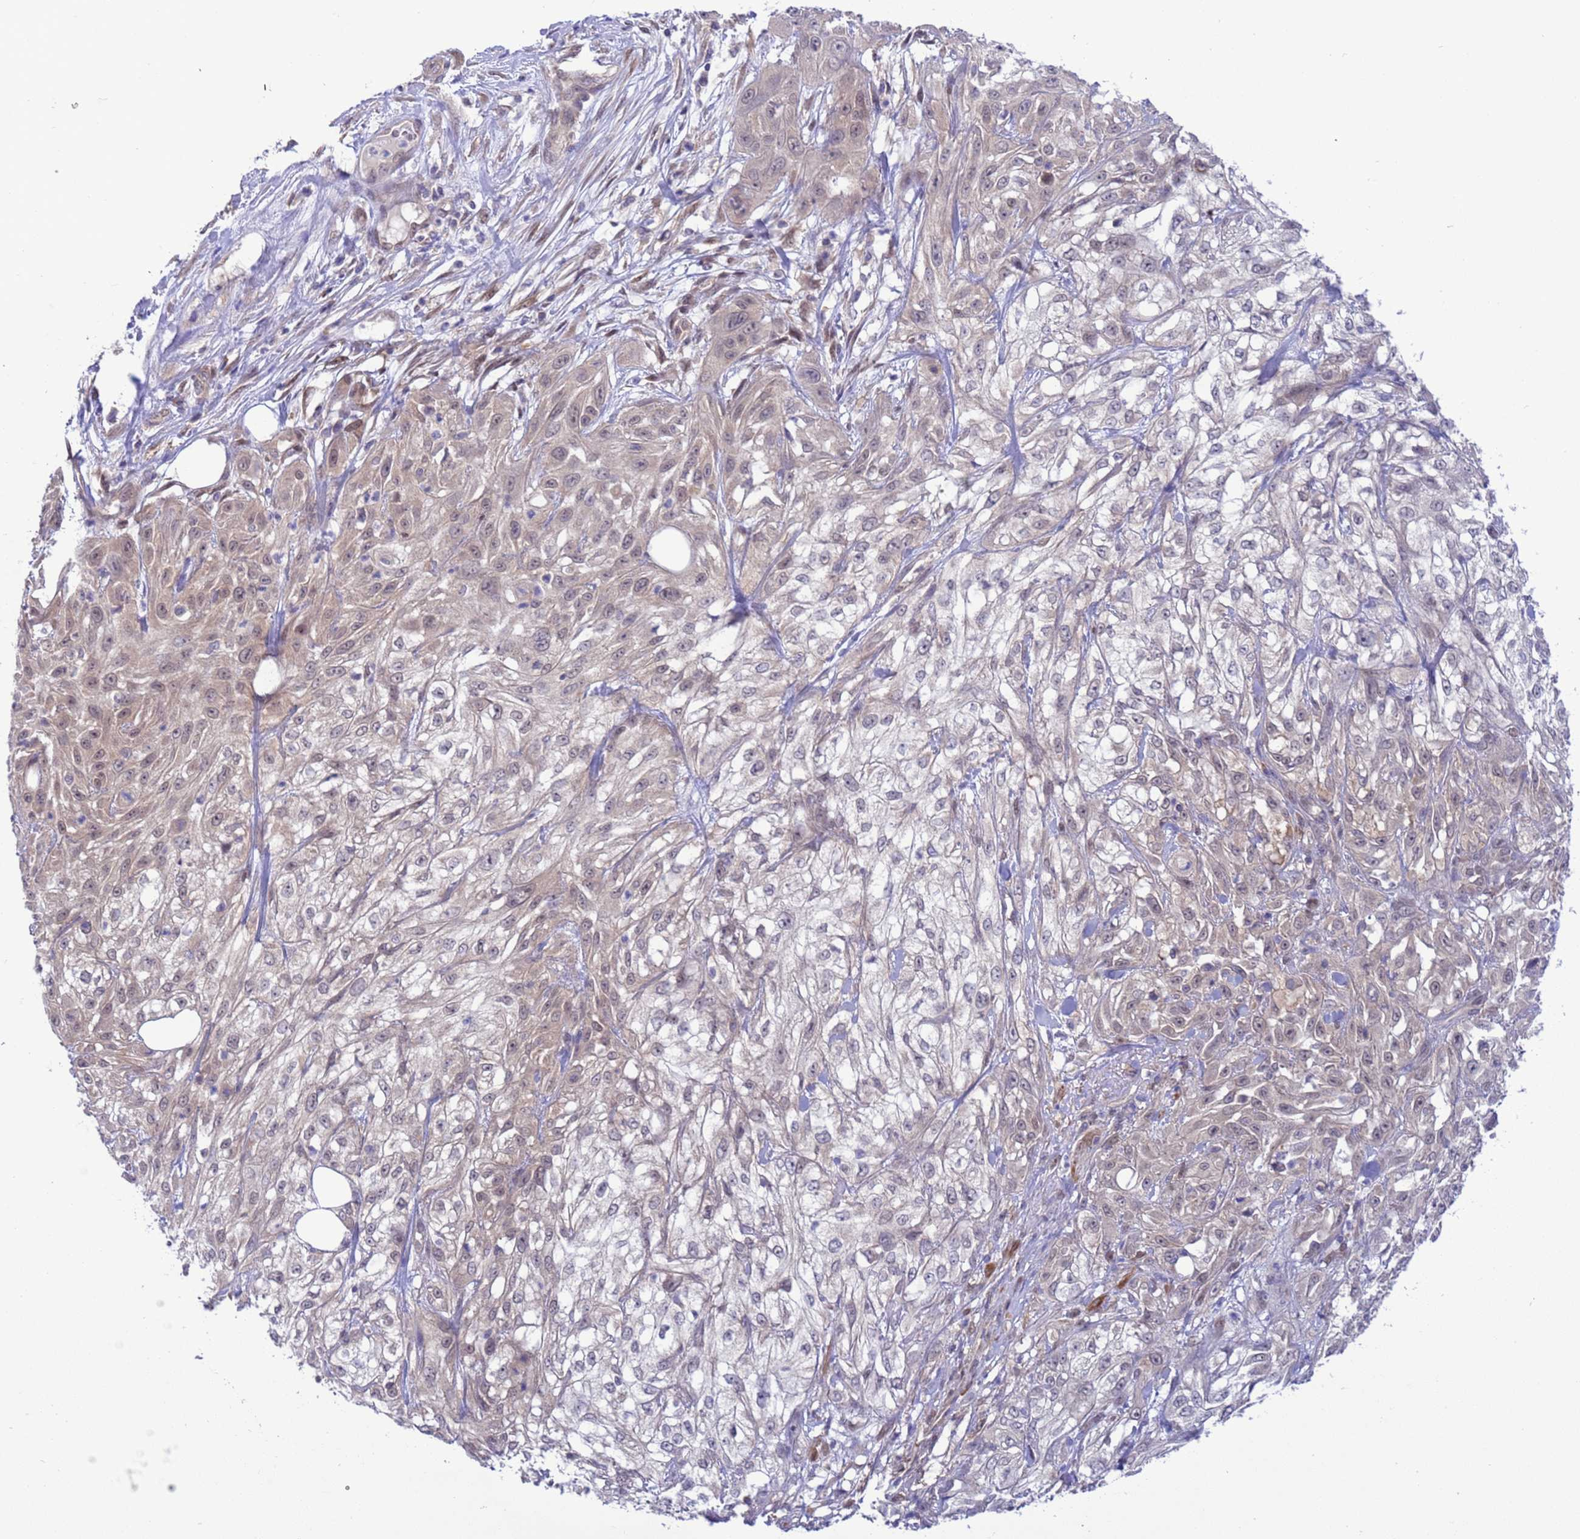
{"staining": {"intensity": "weak", "quantity": "<25%", "location": "cytoplasmic/membranous,nuclear"}, "tissue": "skin cancer", "cell_type": "Tumor cells", "image_type": "cancer", "snomed": [{"axis": "morphology", "description": "Squamous cell carcinoma, NOS"}, {"axis": "morphology", "description": "Squamous cell carcinoma, metastatic, NOS"}, {"axis": "topography", "description": "Skin"}, {"axis": "topography", "description": "Lymph node"}], "caption": "Tumor cells show no significant protein expression in skin cancer (metastatic squamous cell carcinoma).", "gene": "ZNF461", "patient": {"sex": "male", "age": 75}}